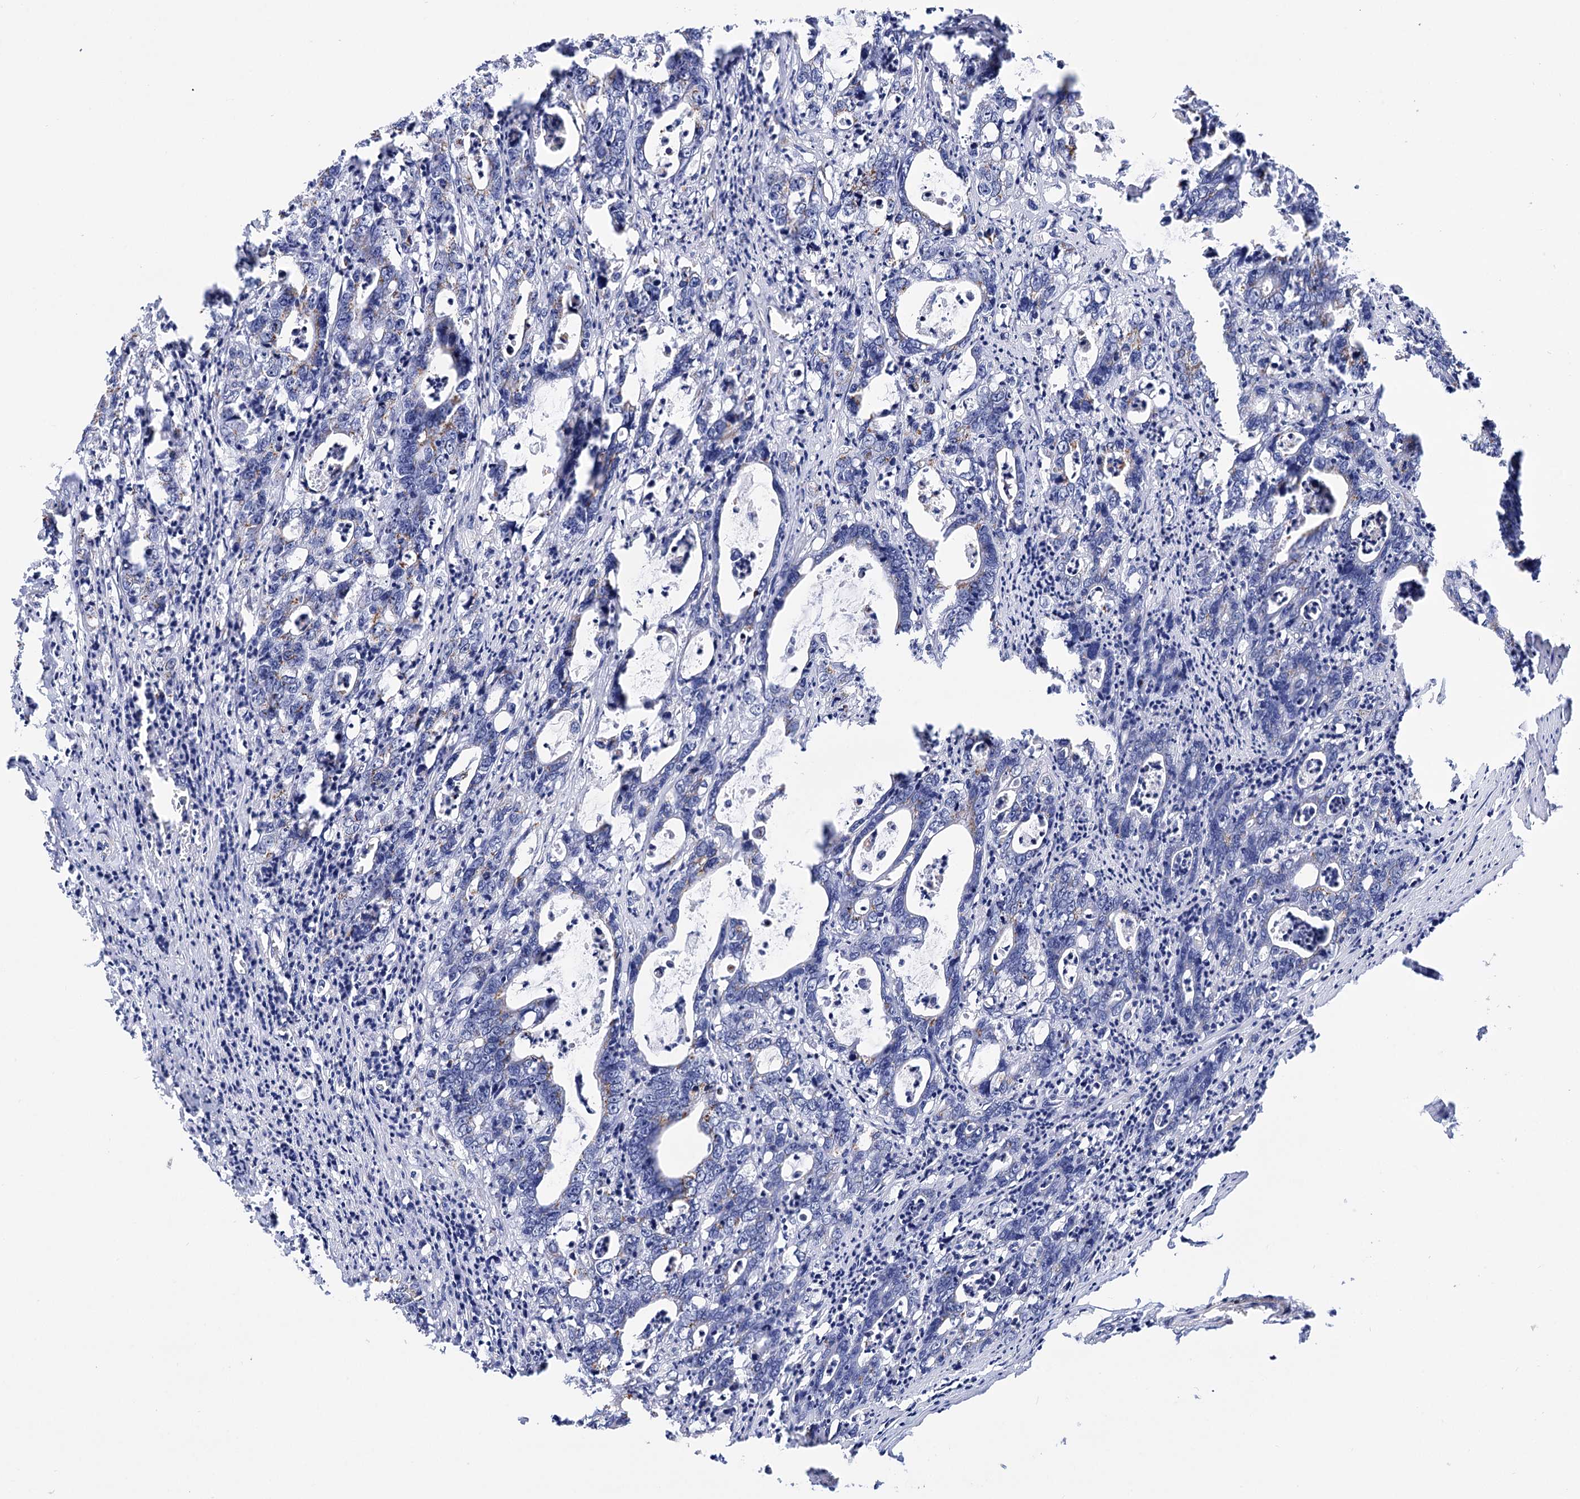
{"staining": {"intensity": "moderate", "quantity": "<25%", "location": "cytoplasmic/membranous"}, "tissue": "colorectal cancer", "cell_type": "Tumor cells", "image_type": "cancer", "snomed": [{"axis": "morphology", "description": "Adenocarcinoma, NOS"}, {"axis": "topography", "description": "Colon"}], "caption": "Colorectal cancer (adenocarcinoma) stained with immunohistochemistry (IHC) demonstrates moderate cytoplasmic/membranous positivity in approximately <25% of tumor cells.", "gene": "C11orf96", "patient": {"sex": "female", "age": 75}}